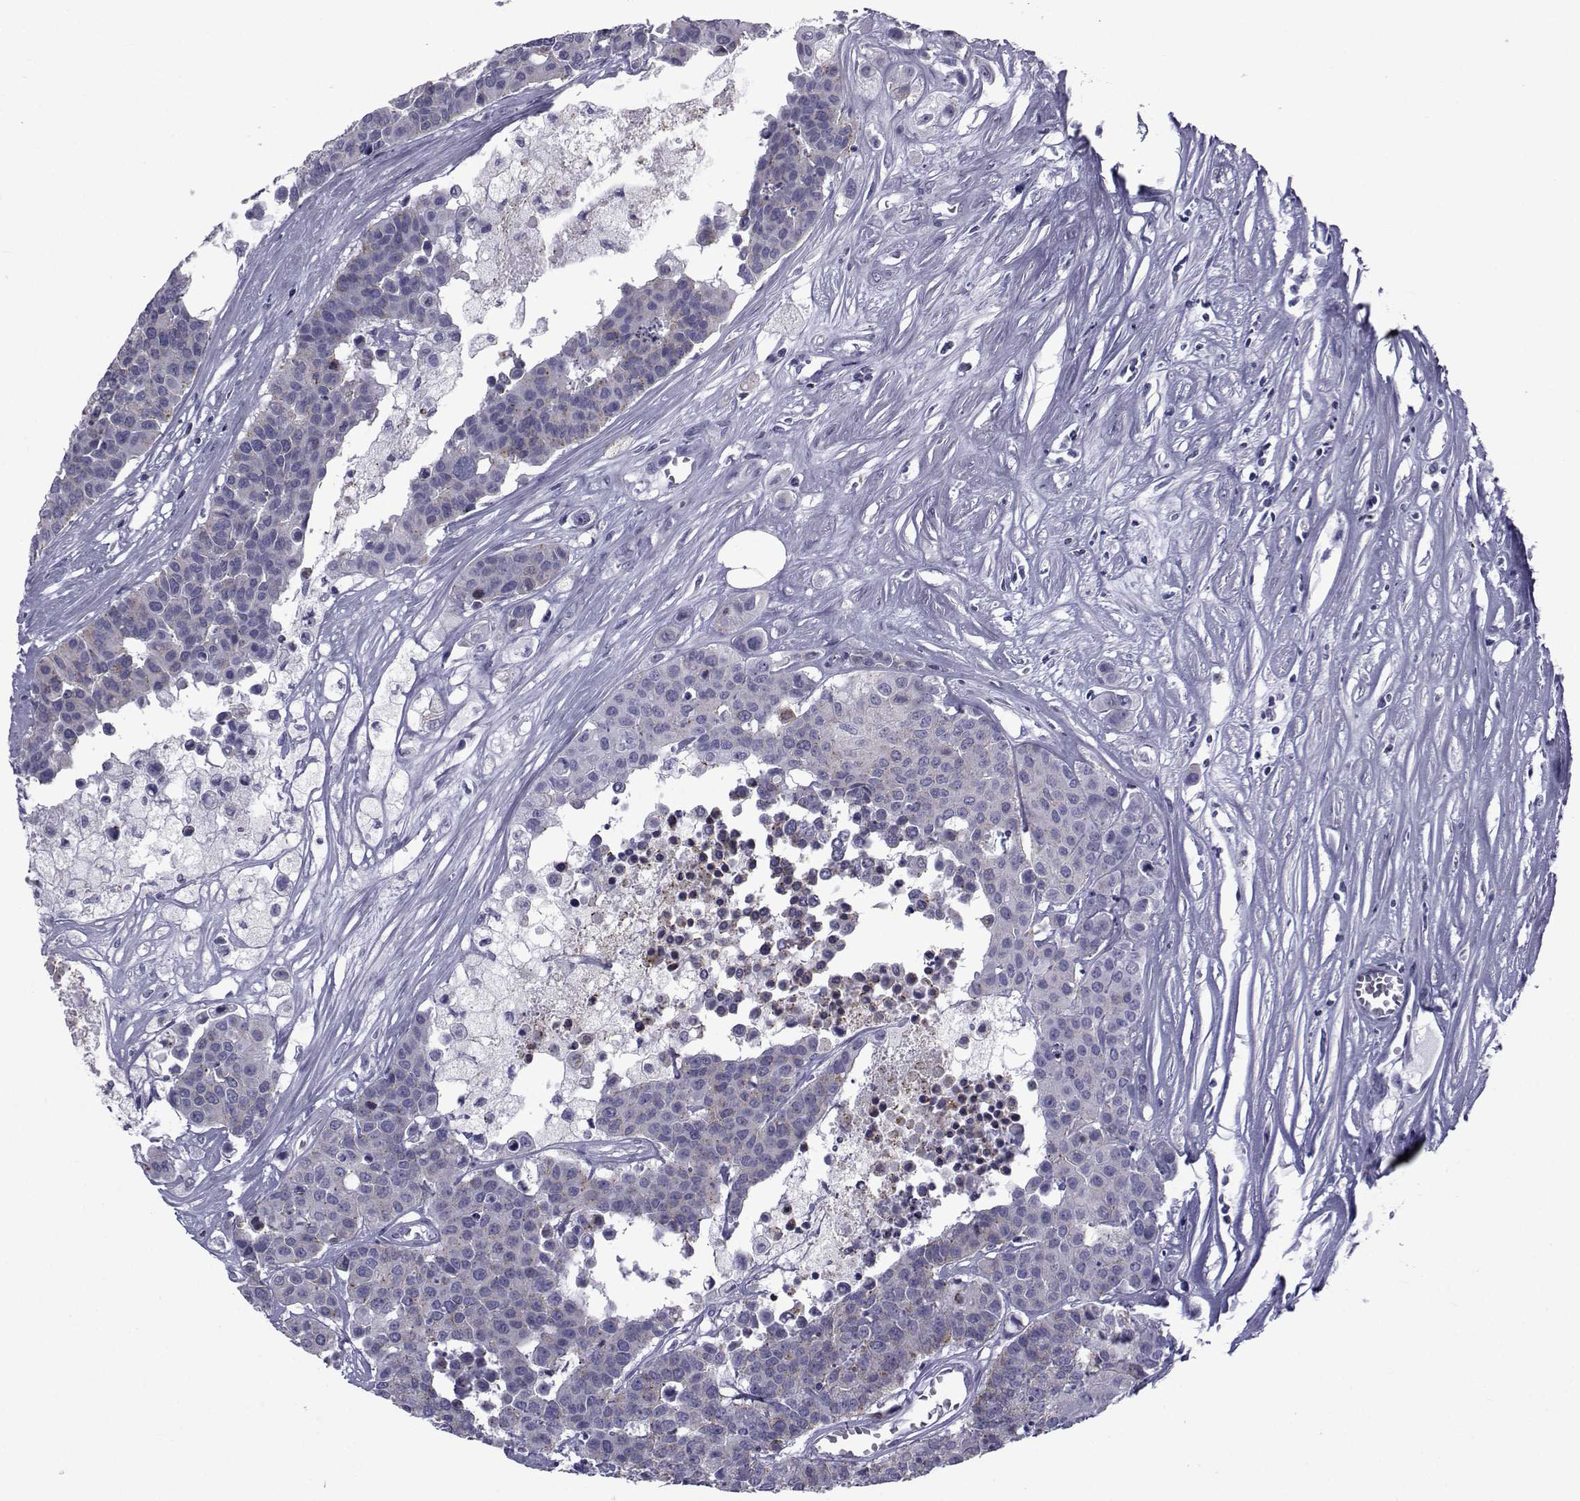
{"staining": {"intensity": "weak", "quantity": "25%-75%", "location": "cytoplasmic/membranous"}, "tissue": "carcinoid", "cell_type": "Tumor cells", "image_type": "cancer", "snomed": [{"axis": "morphology", "description": "Carcinoid, malignant, NOS"}, {"axis": "topography", "description": "Colon"}], "caption": "Malignant carcinoid tissue displays weak cytoplasmic/membranous expression in about 25%-75% of tumor cells, visualized by immunohistochemistry.", "gene": "PDE6H", "patient": {"sex": "male", "age": 81}}